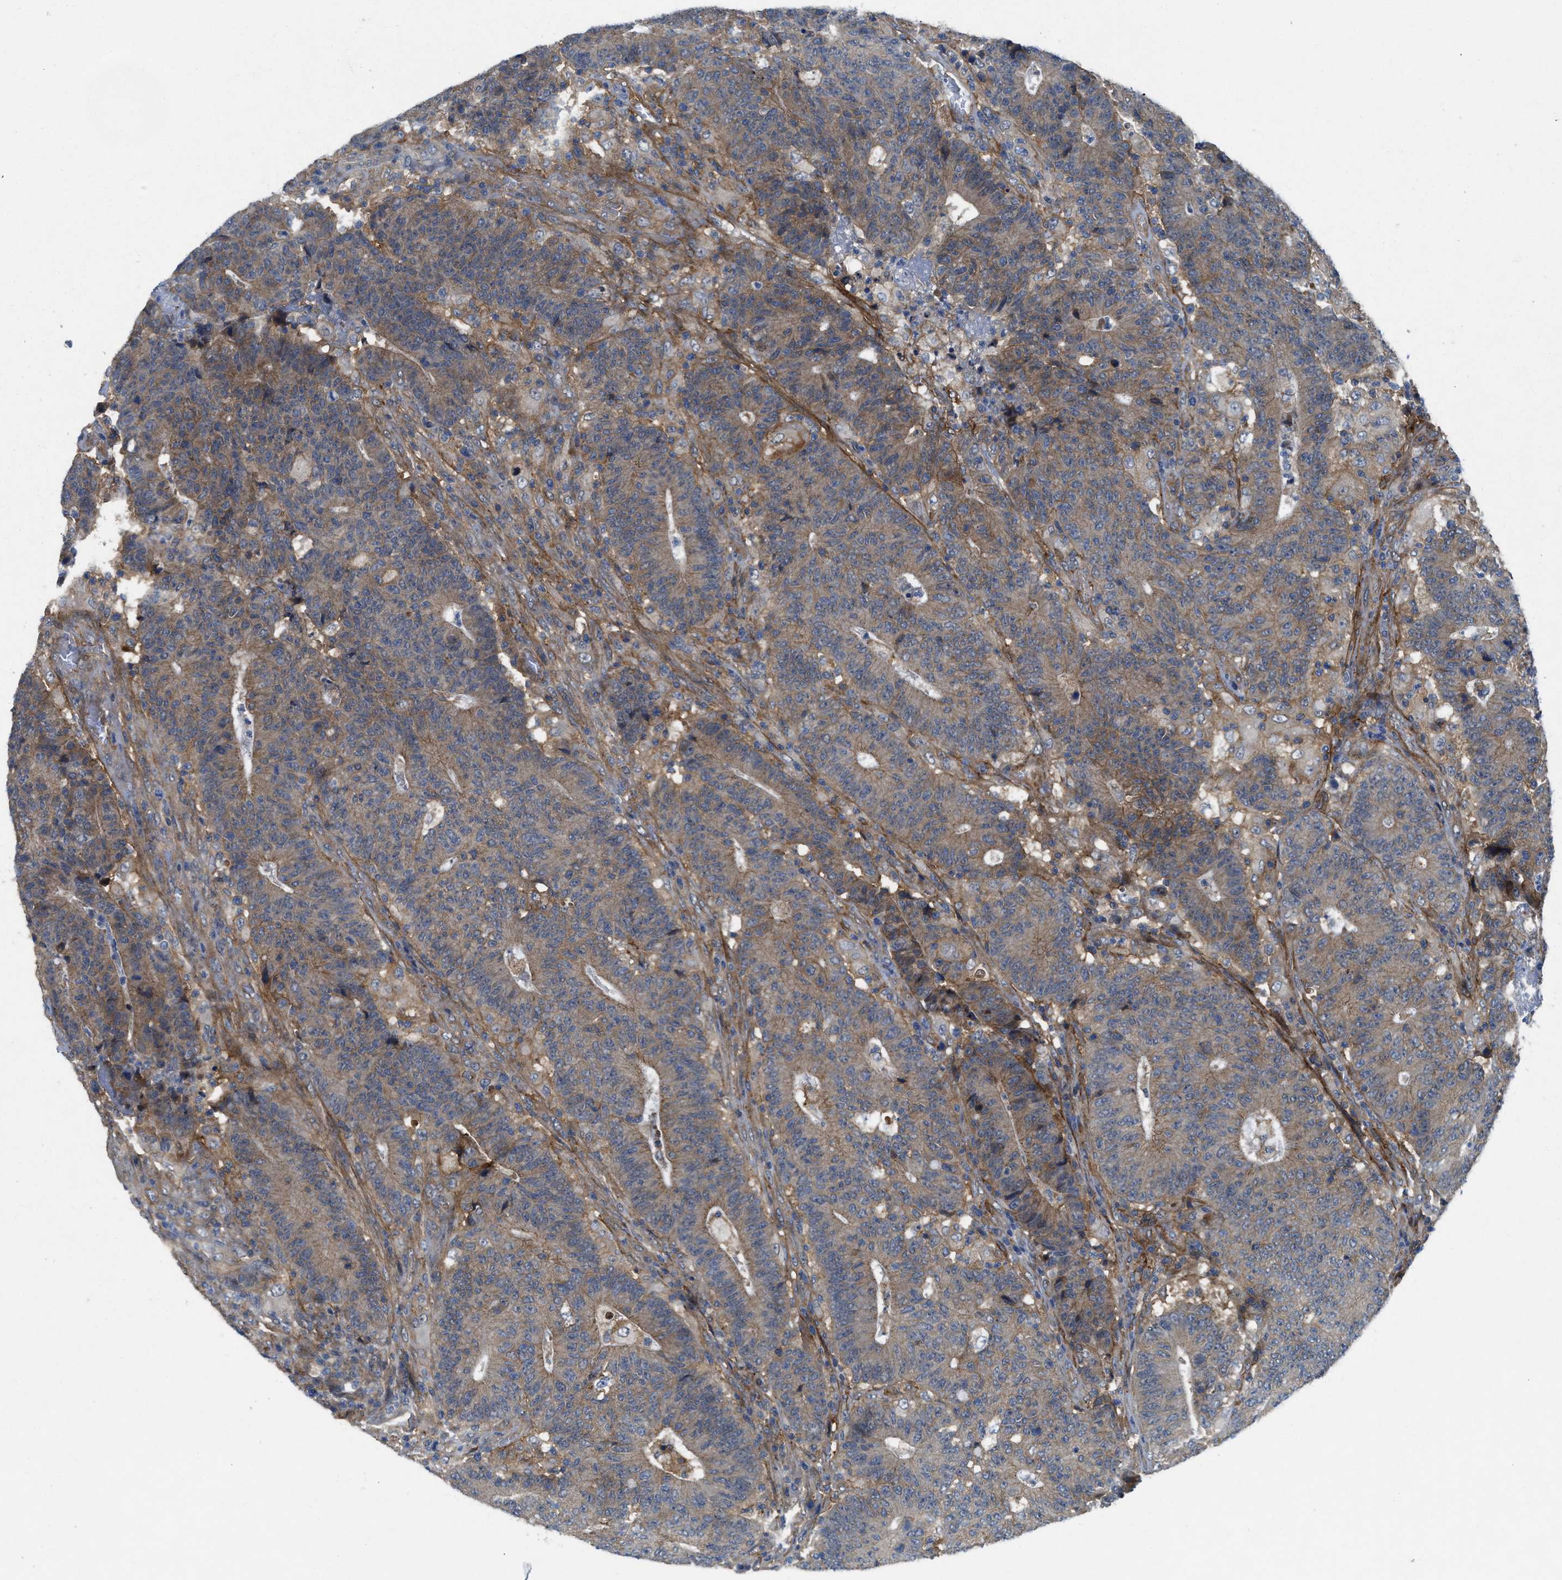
{"staining": {"intensity": "weak", "quantity": ">75%", "location": "cytoplasmic/membranous"}, "tissue": "colorectal cancer", "cell_type": "Tumor cells", "image_type": "cancer", "snomed": [{"axis": "morphology", "description": "Normal tissue, NOS"}, {"axis": "morphology", "description": "Adenocarcinoma, NOS"}, {"axis": "topography", "description": "Colon"}], "caption": "The histopathology image displays immunohistochemical staining of colorectal cancer. There is weak cytoplasmic/membranous staining is identified in about >75% of tumor cells.", "gene": "PANX1", "patient": {"sex": "female", "age": 75}}